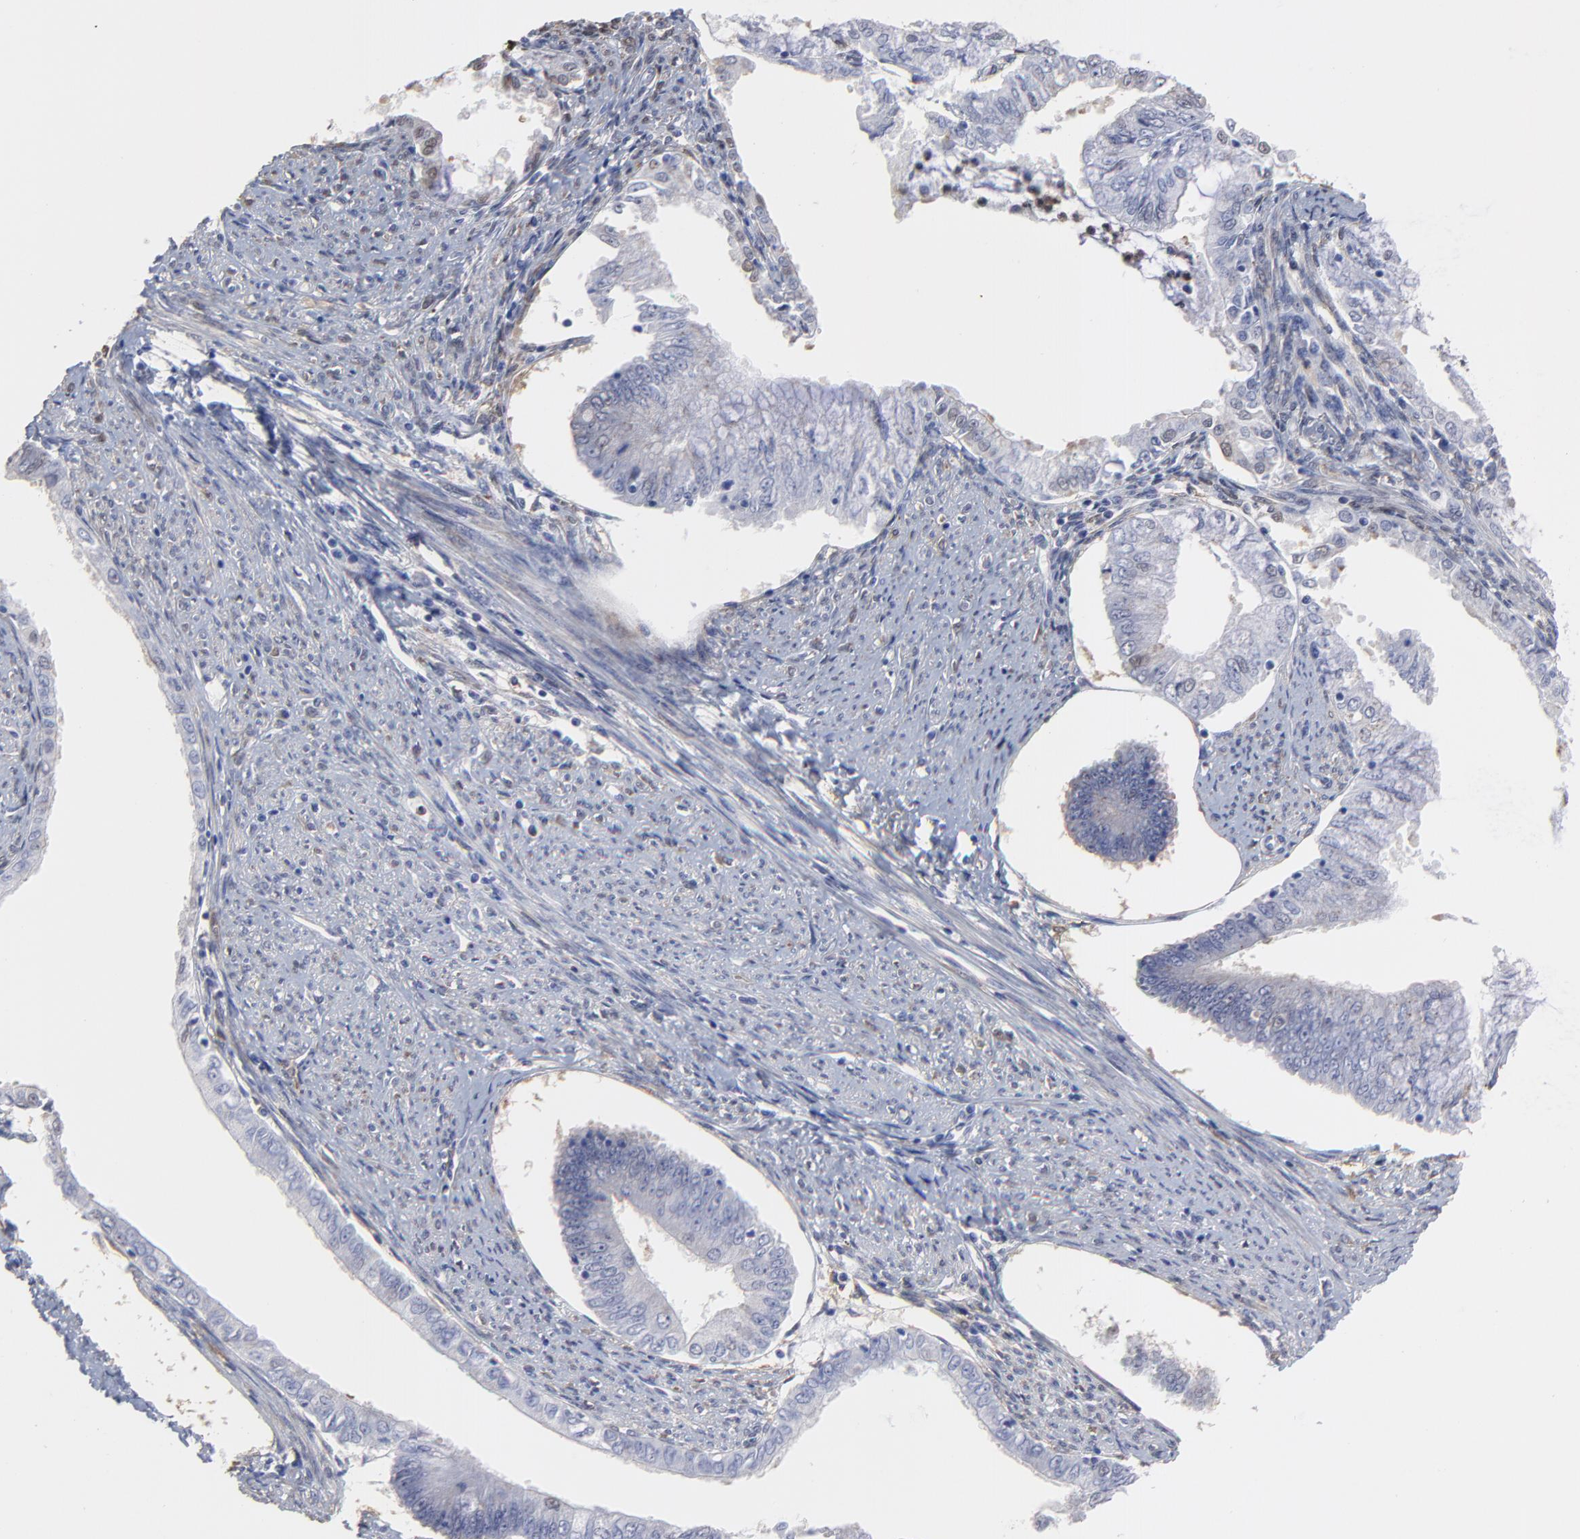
{"staining": {"intensity": "moderate", "quantity": "<25%", "location": "nuclear"}, "tissue": "endometrial cancer", "cell_type": "Tumor cells", "image_type": "cancer", "snomed": [{"axis": "morphology", "description": "Adenocarcinoma, NOS"}, {"axis": "topography", "description": "Endometrium"}], "caption": "Endometrial cancer (adenocarcinoma) tissue displays moderate nuclear staining in approximately <25% of tumor cells", "gene": "SMARCA1", "patient": {"sex": "female", "age": 76}}